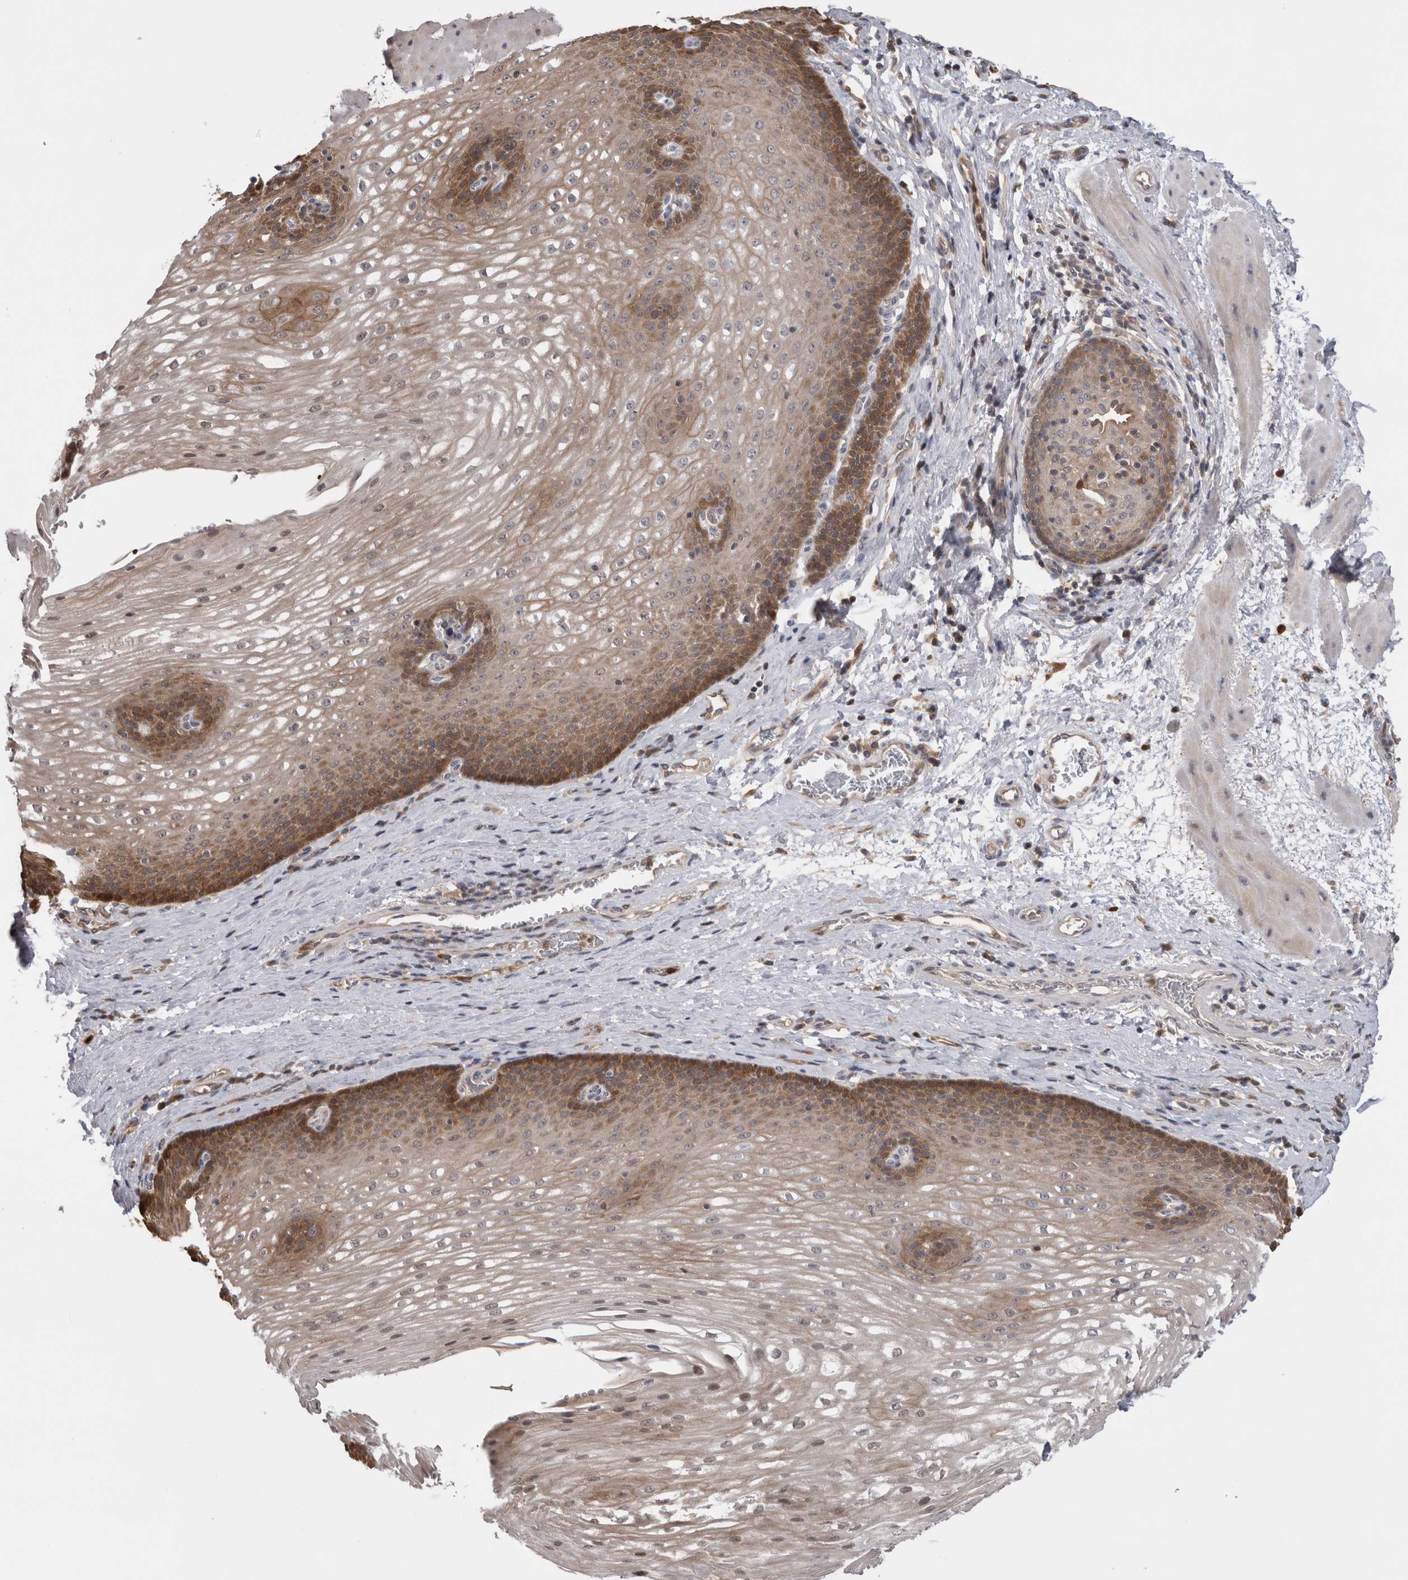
{"staining": {"intensity": "moderate", "quantity": ">75%", "location": "cytoplasmic/membranous"}, "tissue": "esophagus", "cell_type": "Squamous epithelial cells", "image_type": "normal", "snomed": [{"axis": "morphology", "description": "Normal tissue, NOS"}, {"axis": "topography", "description": "Esophagus"}], "caption": "Protein expression analysis of benign human esophagus reveals moderate cytoplasmic/membranous staining in about >75% of squamous epithelial cells. The staining was performed using DAB (3,3'-diaminobenzidine), with brown indicating positive protein expression. Nuclei are stained blue with hematoxylin.", "gene": "USH1G", "patient": {"sex": "male", "age": 48}}